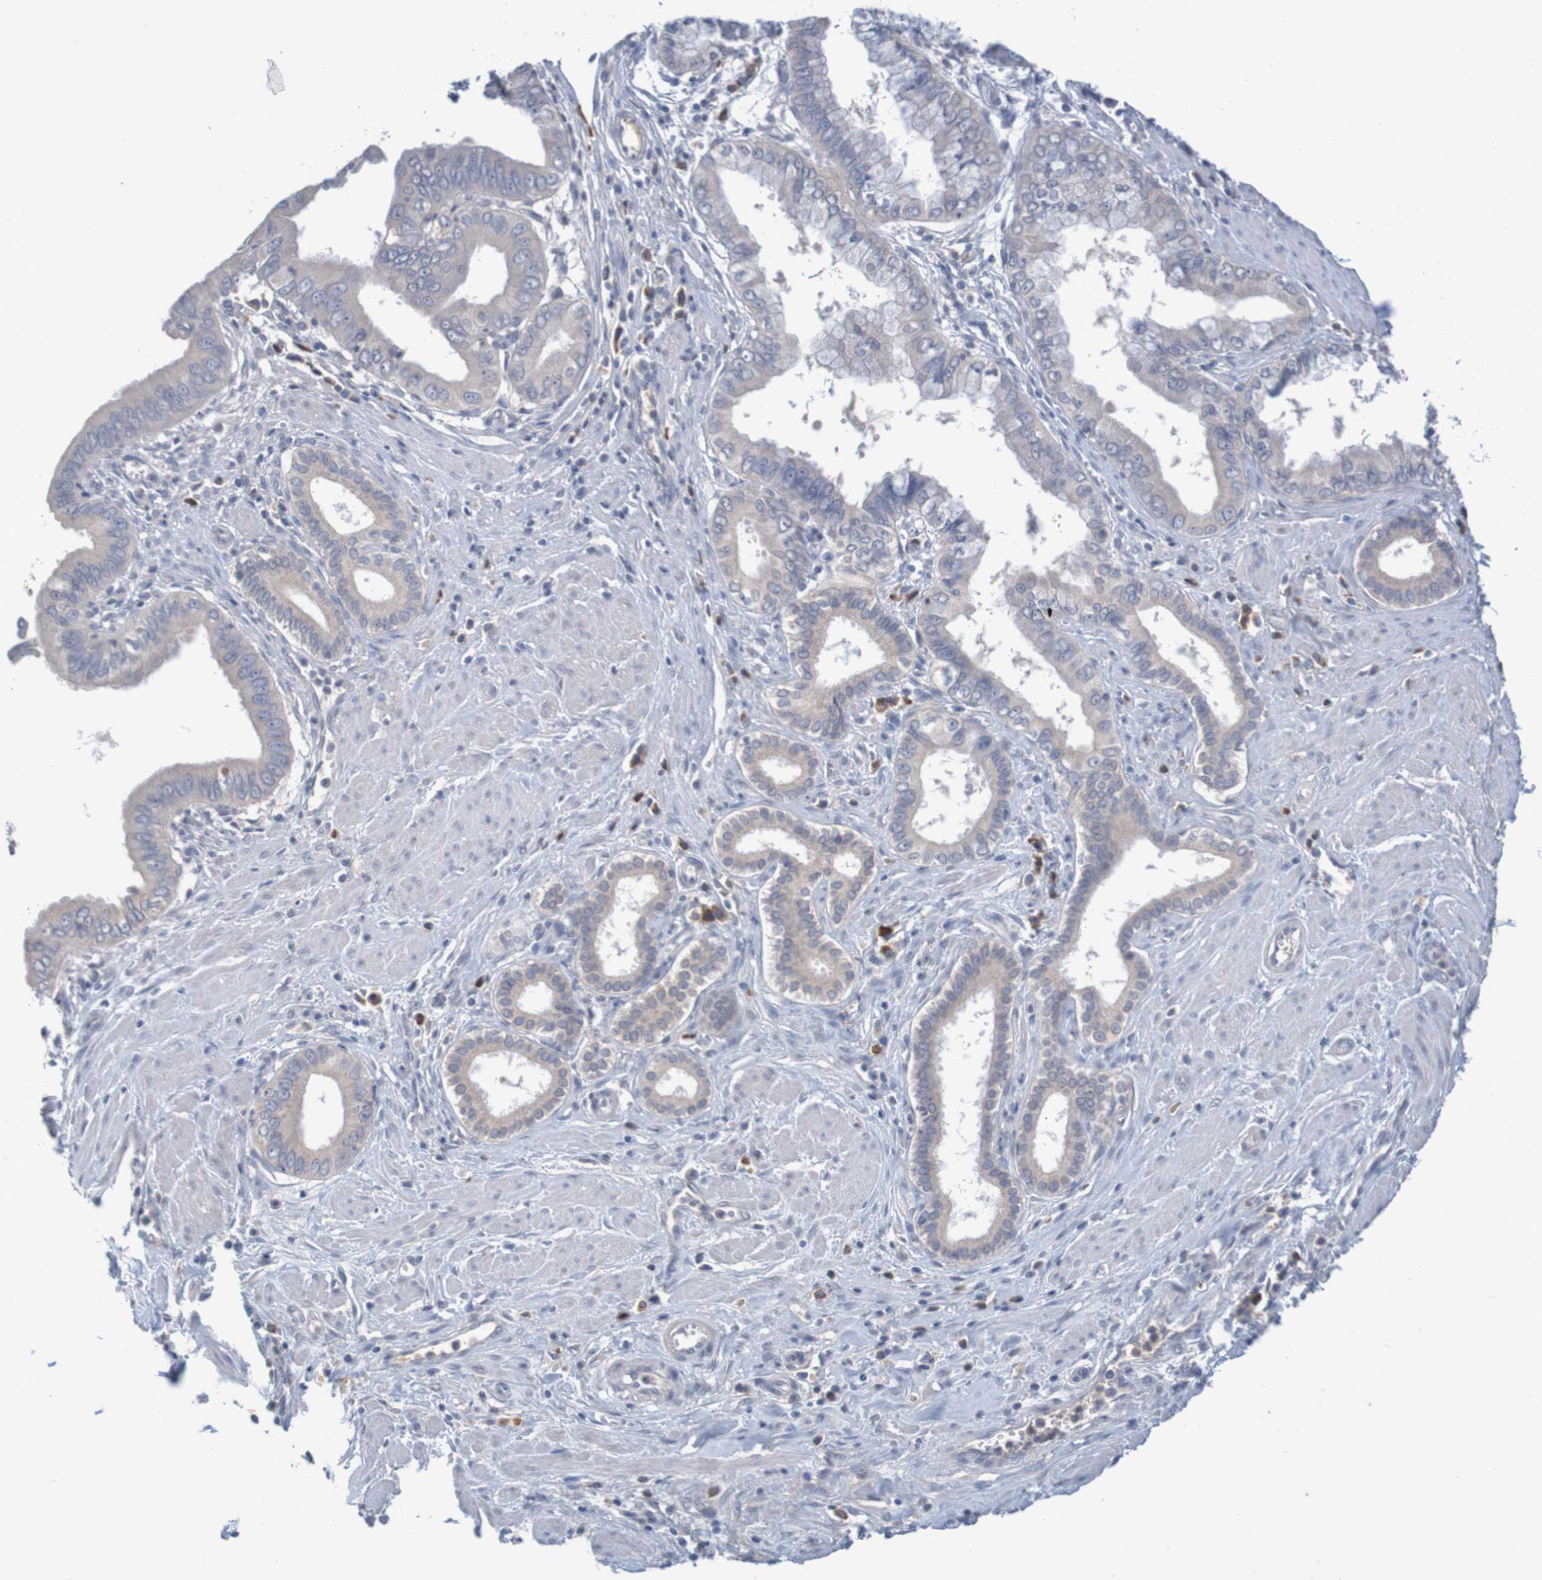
{"staining": {"intensity": "weak", "quantity": "<25%", "location": "cytoplasmic/membranous"}, "tissue": "pancreatic cancer", "cell_type": "Tumor cells", "image_type": "cancer", "snomed": [{"axis": "morphology", "description": "Normal tissue, NOS"}, {"axis": "topography", "description": "Lymph node"}], "caption": "Immunohistochemical staining of human pancreatic cancer exhibits no significant positivity in tumor cells.", "gene": "LTA", "patient": {"sex": "male", "age": 50}}